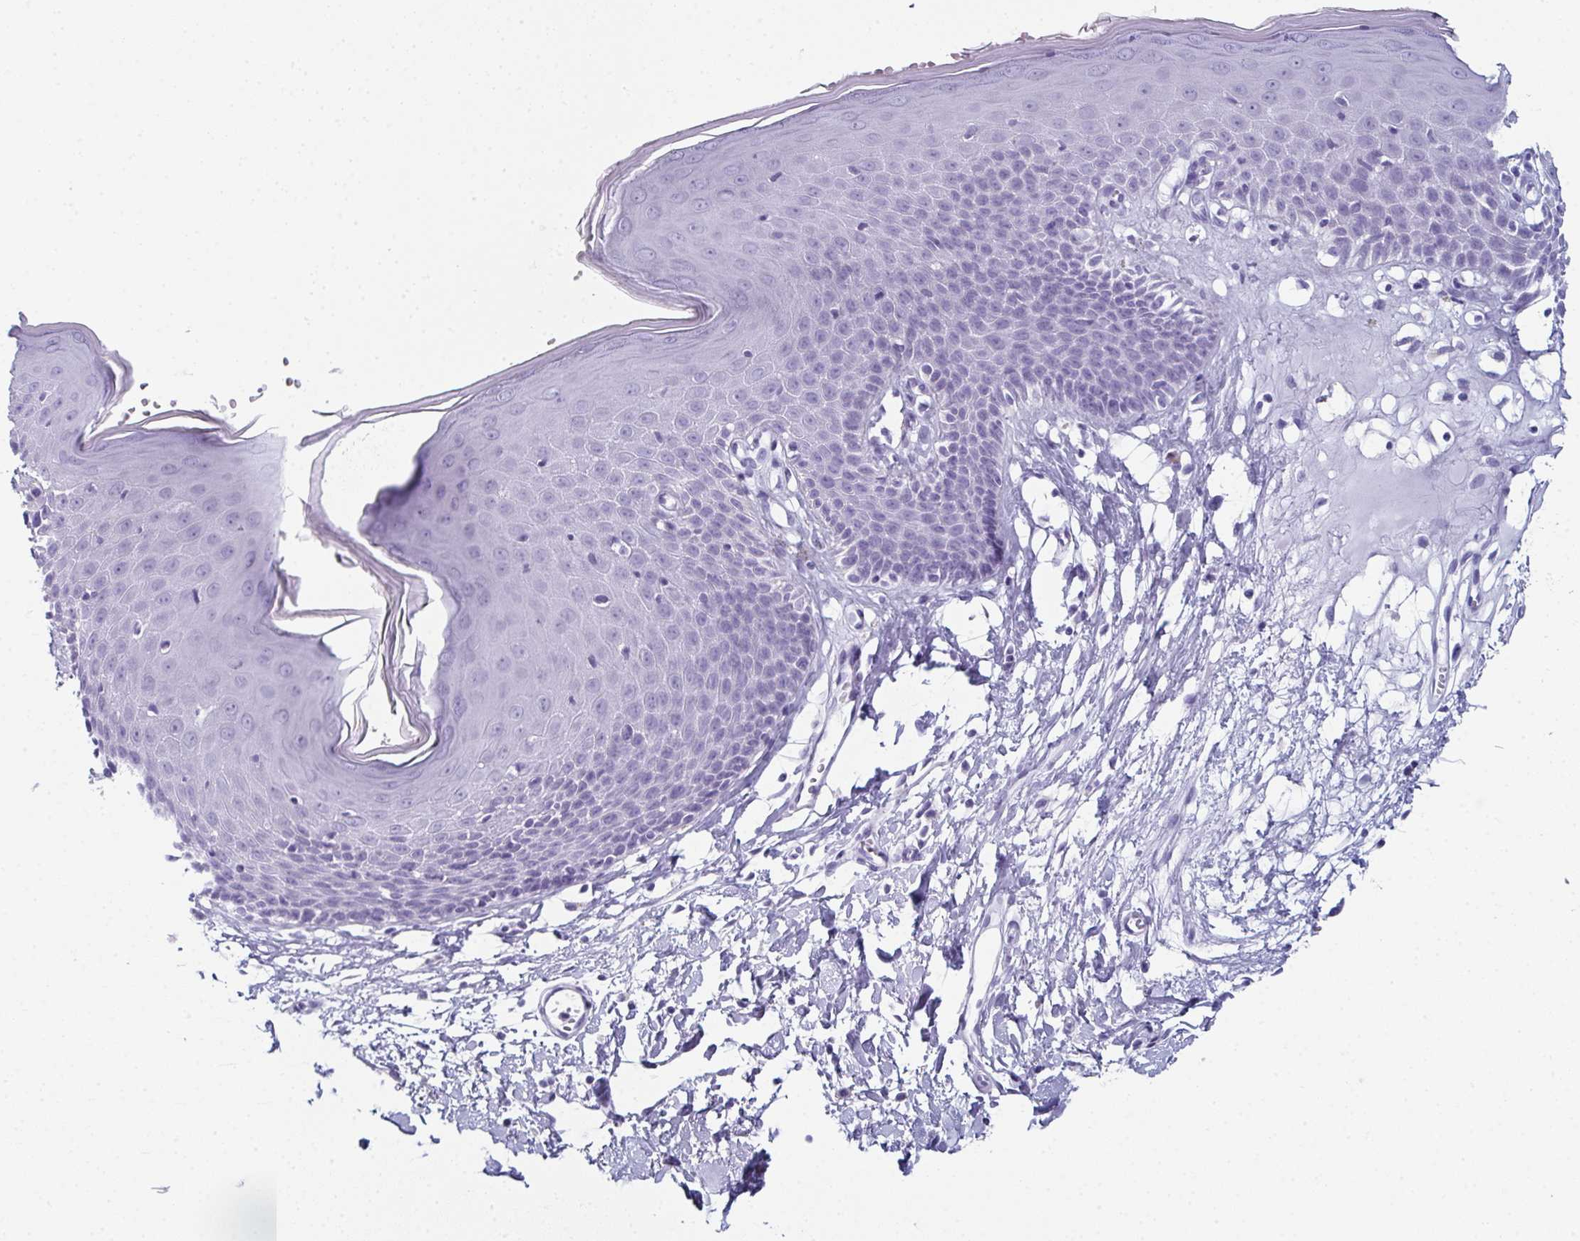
{"staining": {"intensity": "weak", "quantity": "<25%", "location": "cytoplasmic/membranous"}, "tissue": "skin", "cell_type": "Epidermal cells", "image_type": "normal", "snomed": [{"axis": "morphology", "description": "Normal tissue, NOS"}, {"axis": "topography", "description": "Vulva"}], "caption": "Immunohistochemical staining of normal skin reveals no significant staining in epidermal cells.", "gene": "ENKUR", "patient": {"sex": "female", "age": 68}}